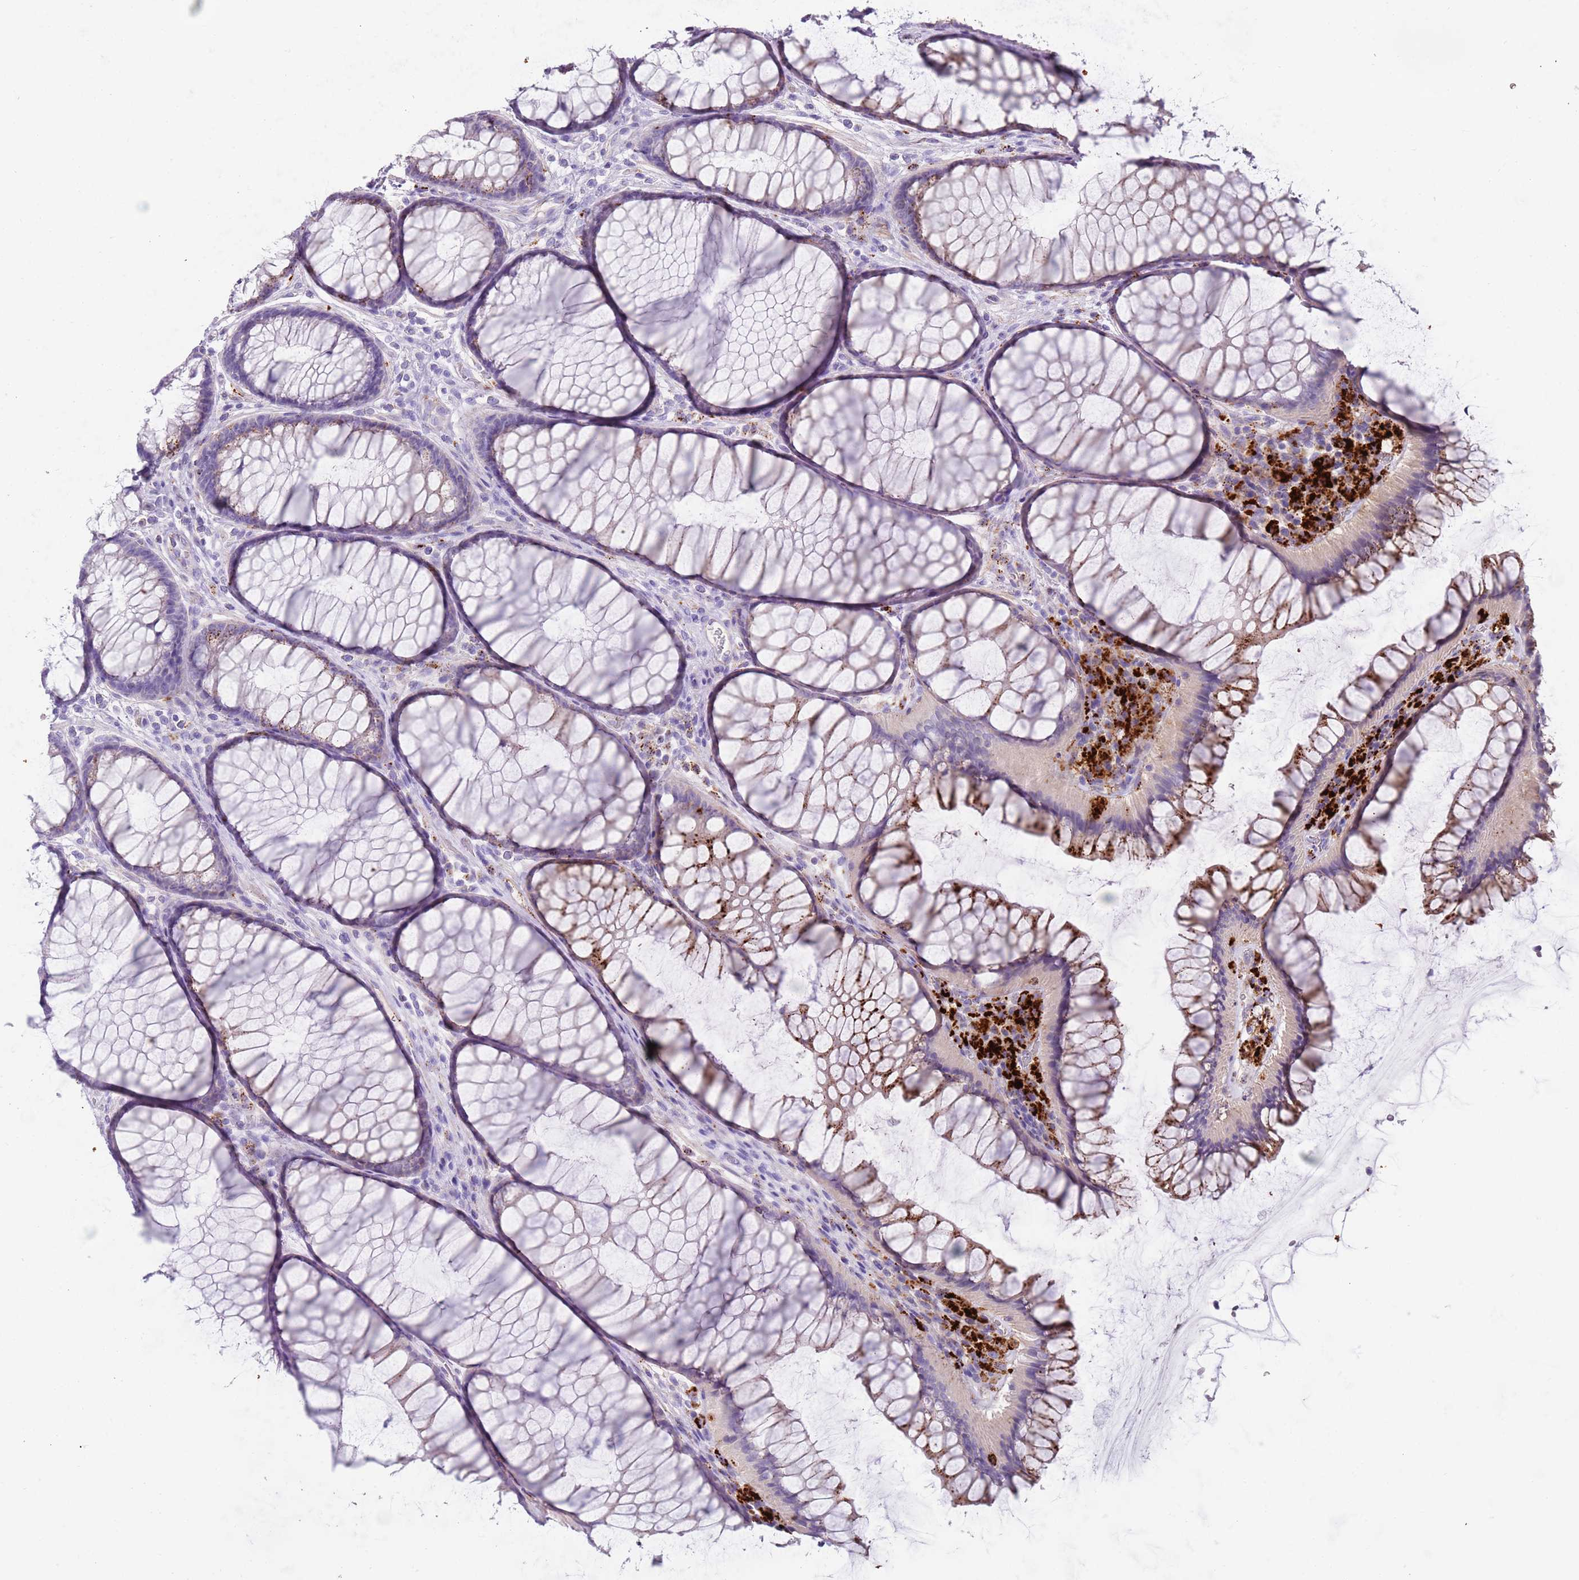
{"staining": {"intensity": "strong", "quantity": "<25%", "location": "cytoplasmic/membranous"}, "tissue": "colon", "cell_type": "Glandular cells", "image_type": "normal", "snomed": [{"axis": "morphology", "description": "Normal tissue, NOS"}, {"axis": "topography", "description": "Colon"}], "caption": "Glandular cells exhibit strong cytoplasmic/membranous staining in approximately <25% of cells in unremarkable colon. The staining was performed using DAB (3,3'-diaminobenzidine) to visualize the protein expression in brown, while the nuclei were stained in blue with hematoxylin (Magnification: 20x).", "gene": "LRRN3", "patient": {"sex": "female", "age": 82}}